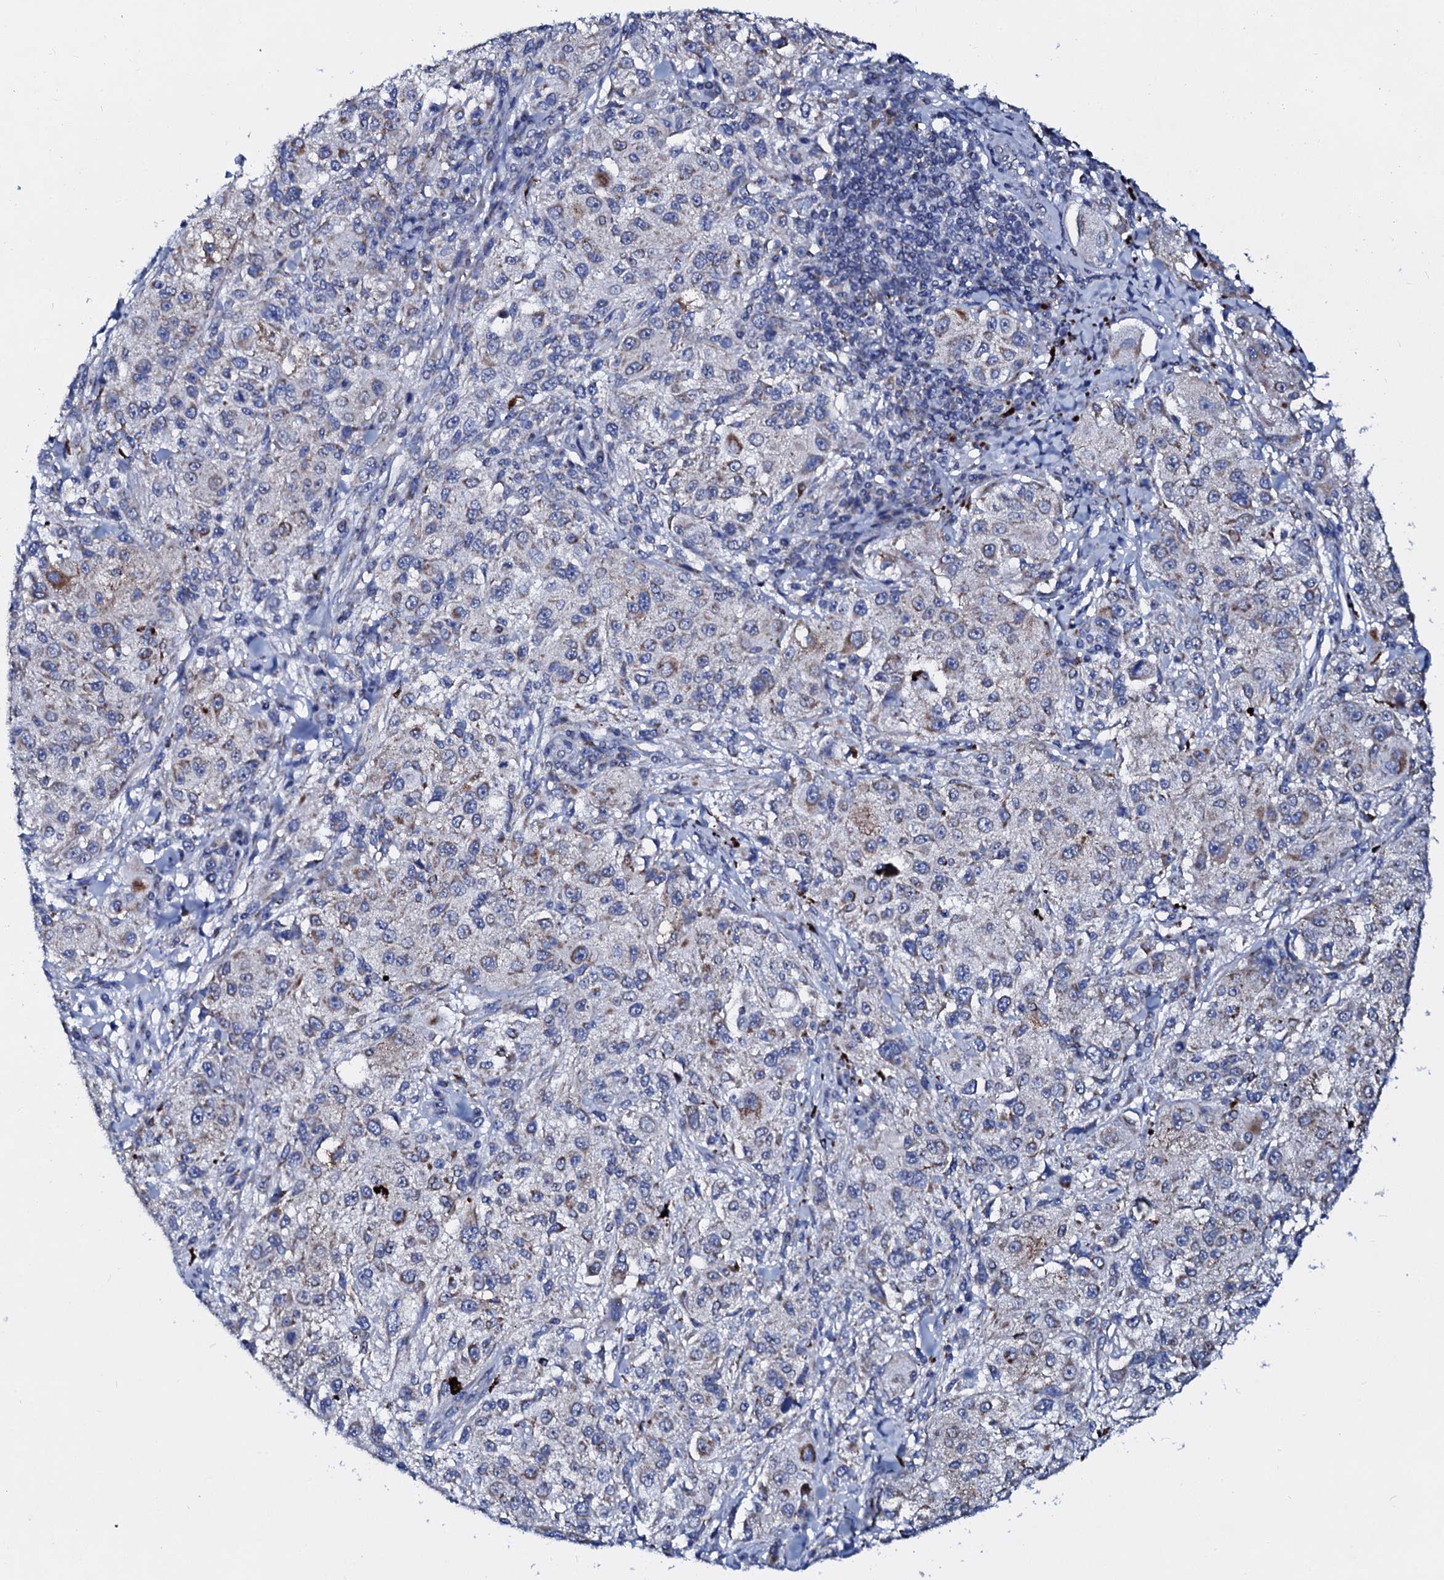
{"staining": {"intensity": "moderate", "quantity": "<25%", "location": "cytoplasmic/membranous"}, "tissue": "melanoma", "cell_type": "Tumor cells", "image_type": "cancer", "snomed": [{"axis": "morphology", "description": "Necrosis, NOS"}, {"axis": "morphology", "description": "Malignant melanoma, NOS"}, {"axis": "topography", "description": "Skin"}], "caption": "Malignant melanoma stained with a protein marker demonstrates moderate staining in tumor cells.", "gene": "SLC37A4", "patient": {"sex": "female", "age": 87}}